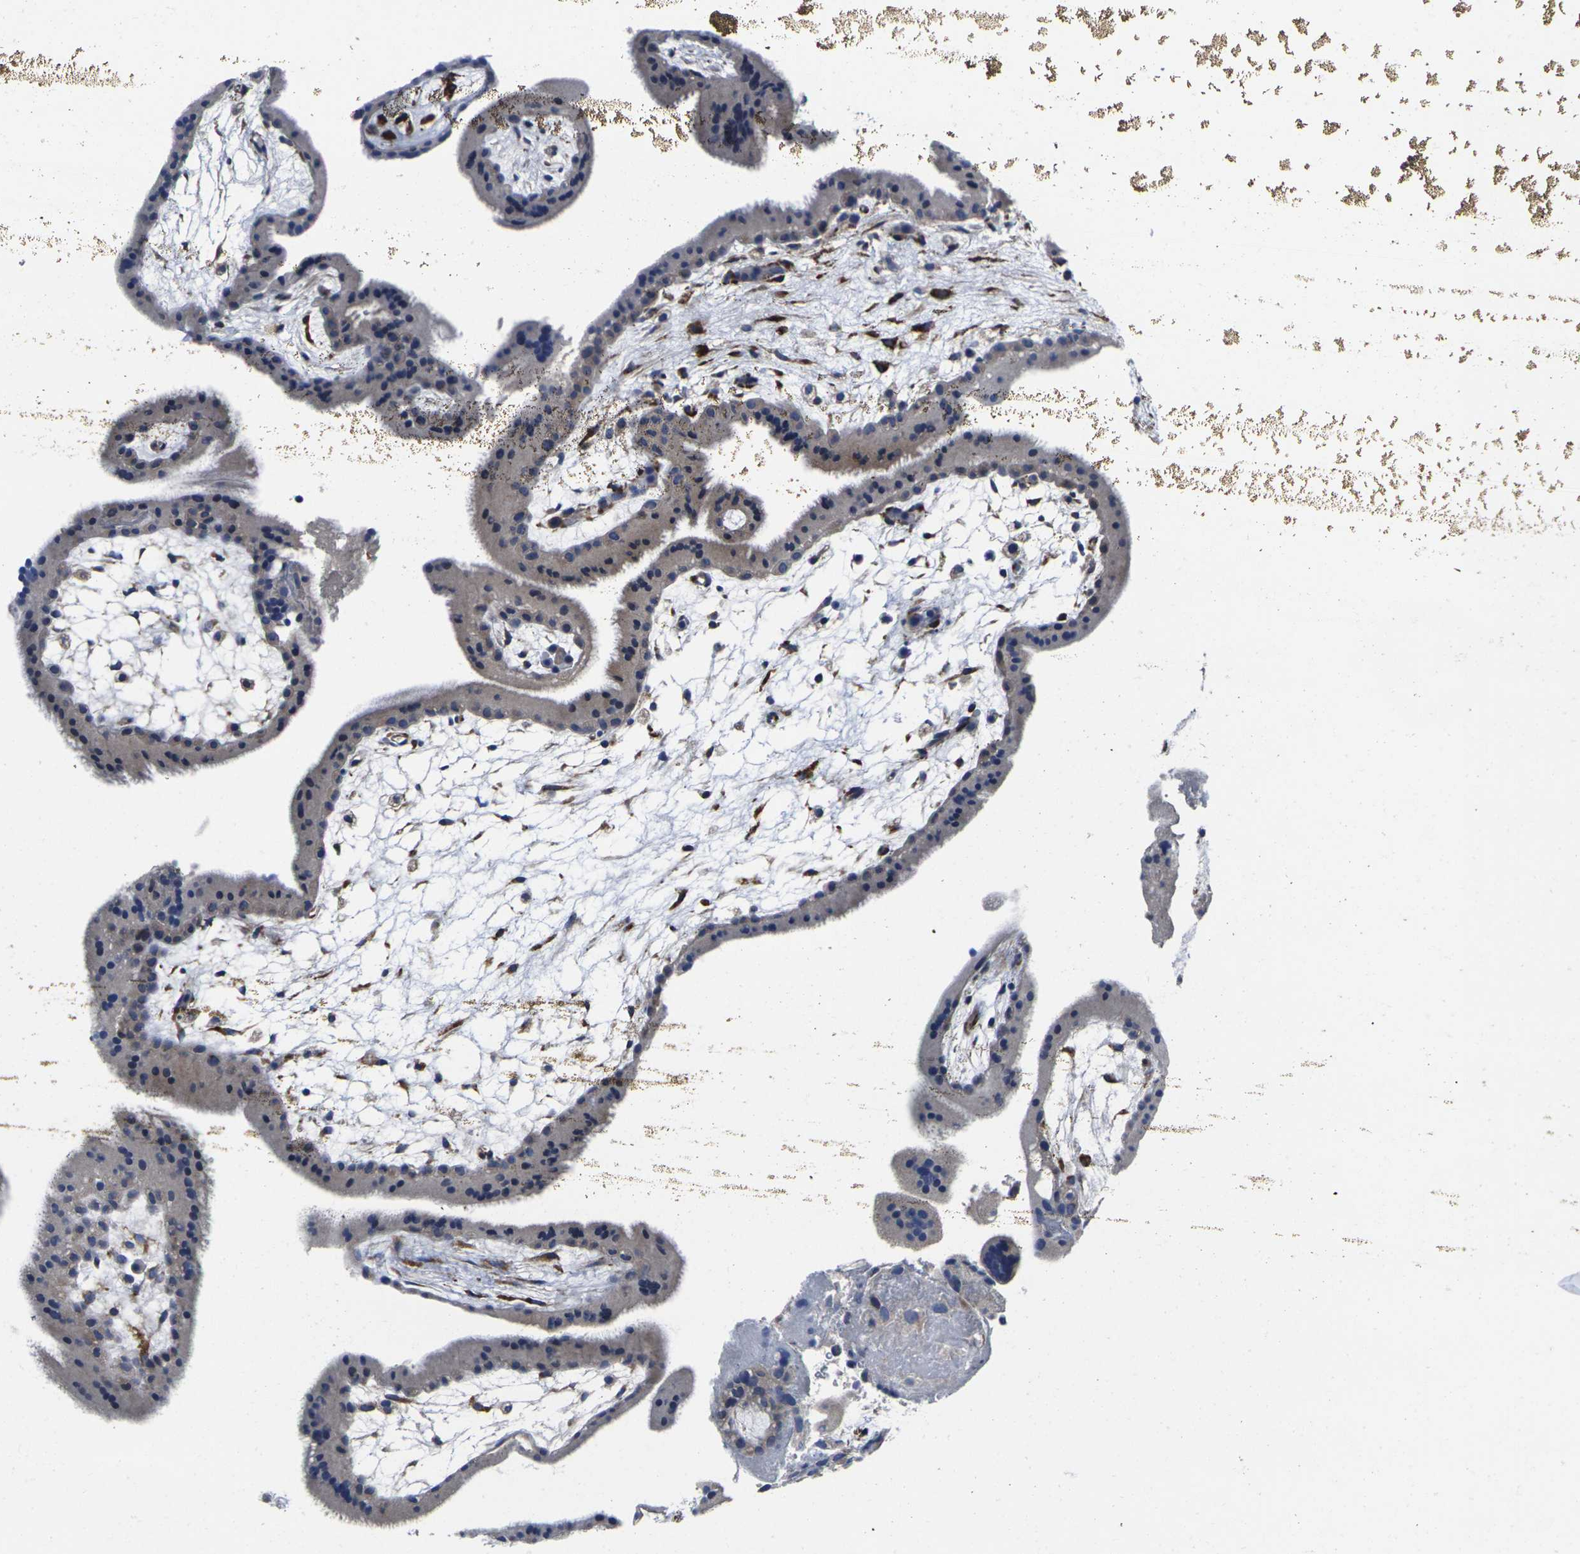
{"staining": {"intensity": "weak", "quantity": "<25%", "location": "cytoplasmic/membranous"}, "tissue": "placenta", "cell_type": "Trophoblastic cells", "image_type": "normal", "snomed": [{"axis": "morphology", "description": "Normal tissue, NOS"}, {"axis": "topography", "description": "Placenta"}], "caption": "High power microscopy image of an immunohistochemistry micrograph of normal placenta, revealing no significant positivity in trophoblastic cells.", "gene": "CYP2C8", "patient": {"sex": "female", "age": 19}}